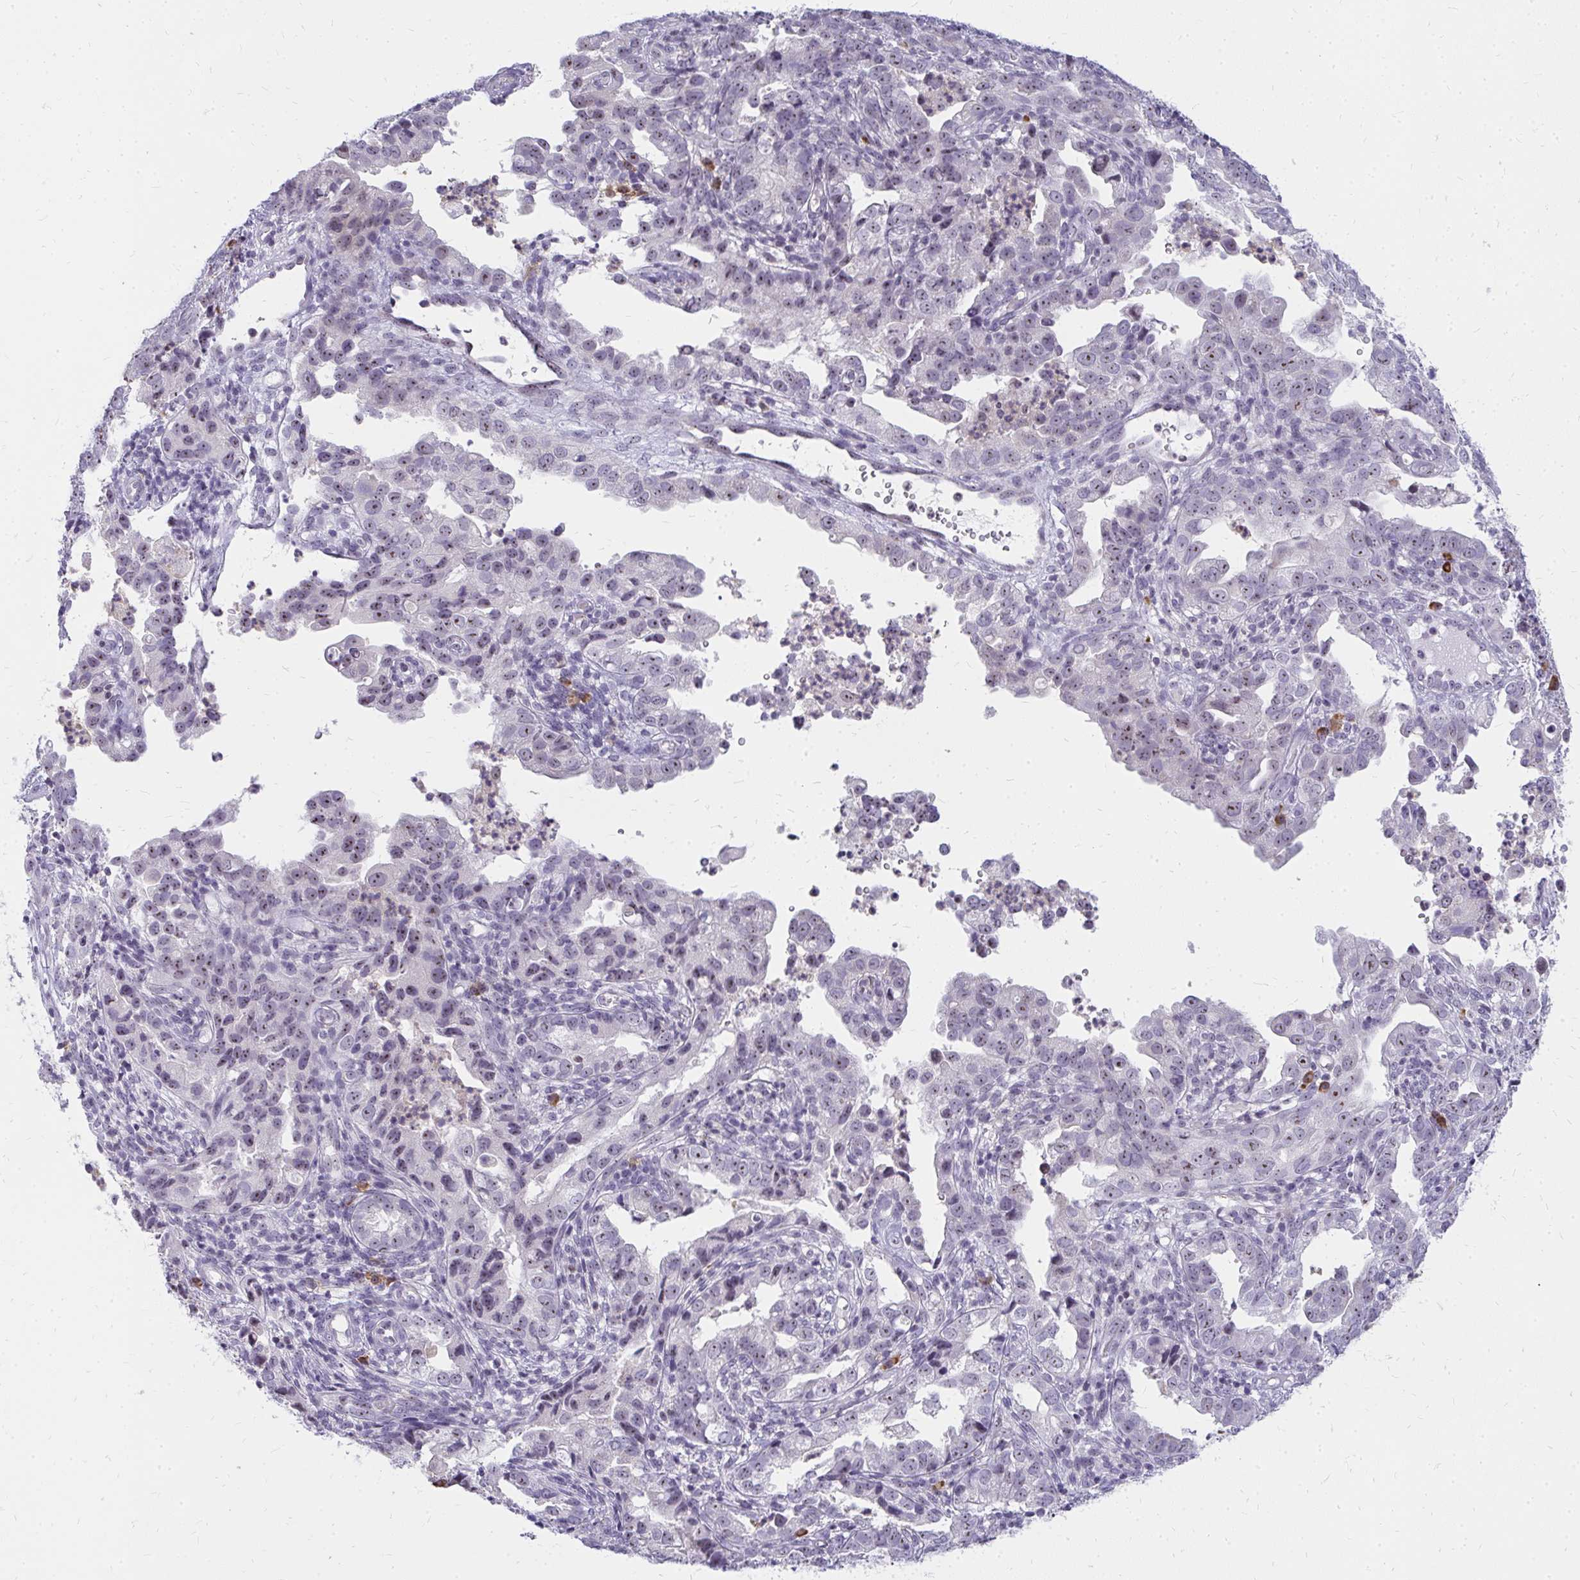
{"staining": {"intensity": "weak", "quantity": "<25%", "location": "nuclear"}, "tissue": "endometrial cancer", "cell_type": "Tumor cells", "image_type": "cancer", "snomed": [{"axis": "morphology", "description": "Adenocarcinoma, NOS"}, {"axis": "topography", "description": "Endometrium"}], "caption": "Human endometrial cancer stained for a protein using IHC reveals no expression in tumor cells.", "gene": "FAM9A", "patient": {"sex": "female", "age": 57}}